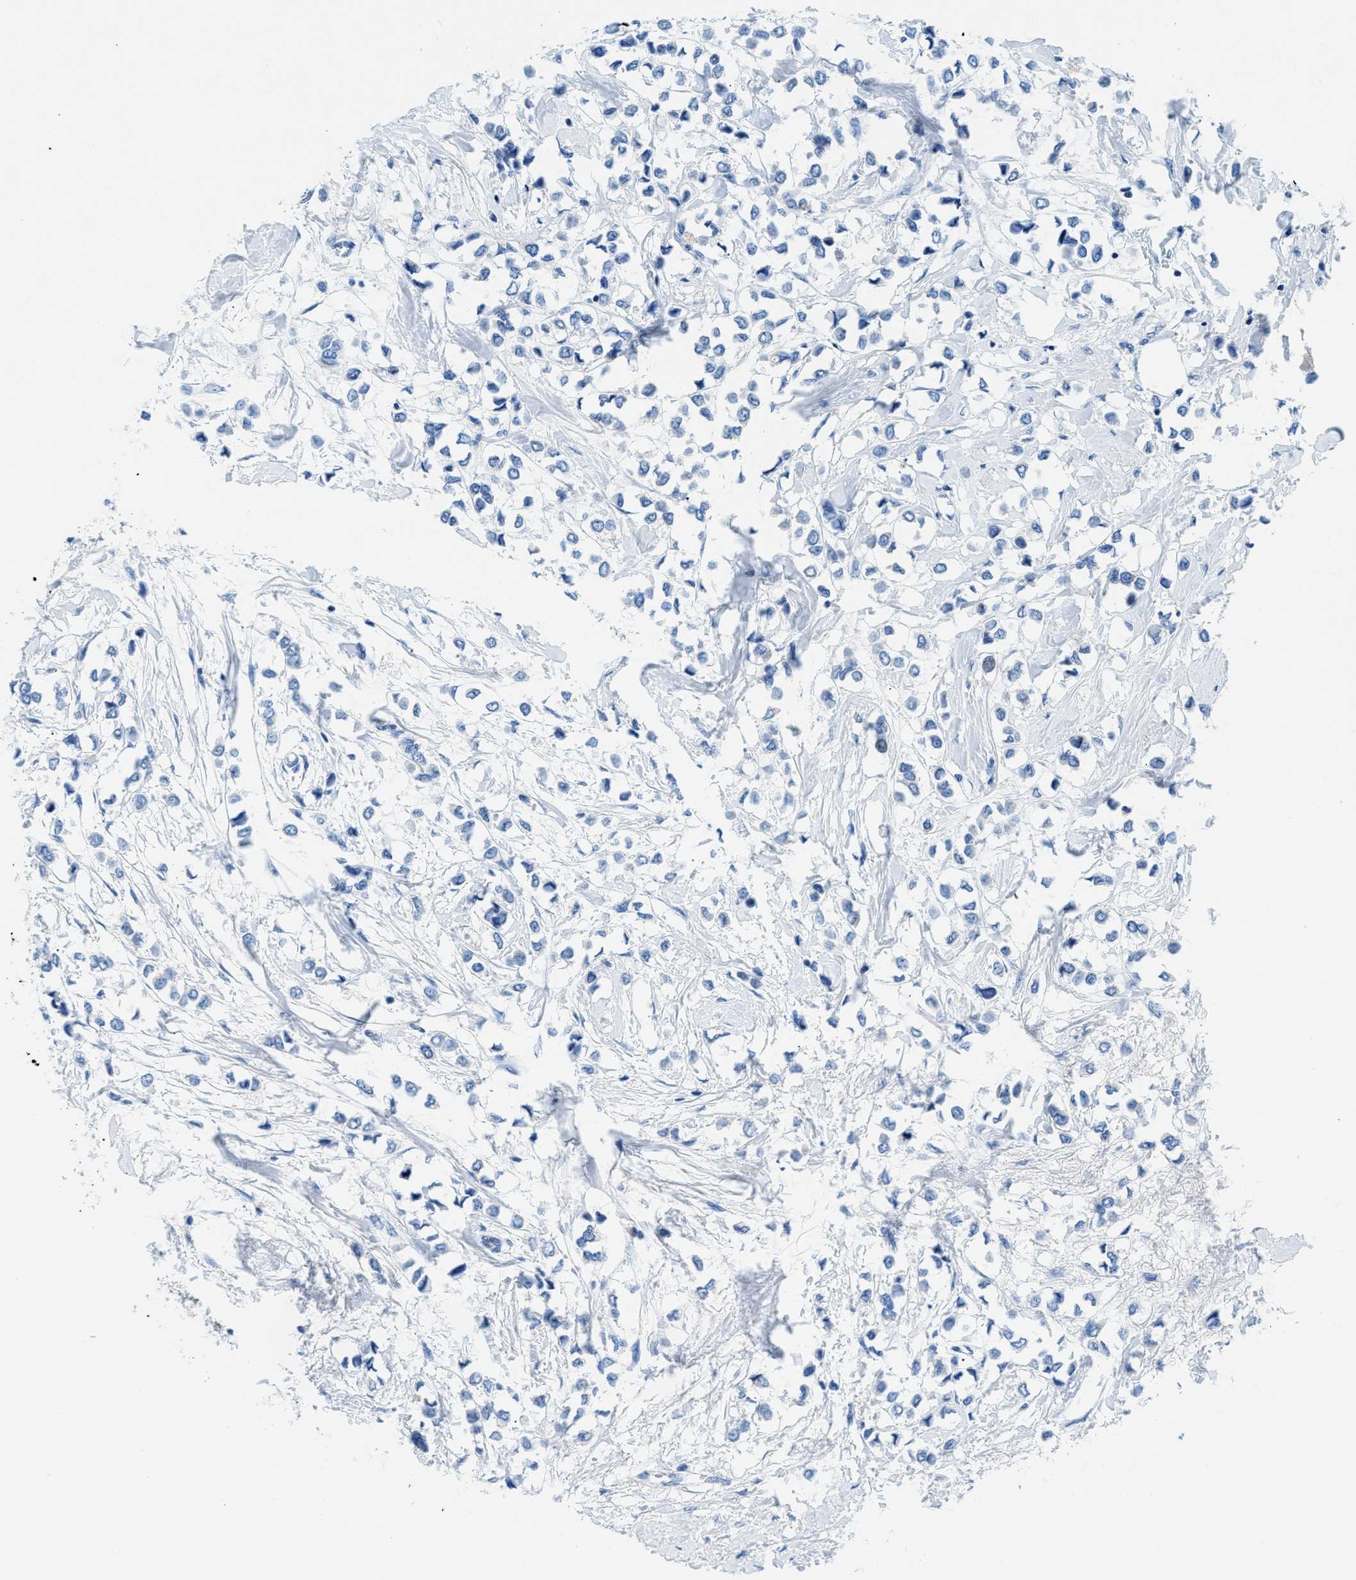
{"staining": {"intensity": "negative", "quantity": "none", "location": "none"}, "tissue": "breast cancer", "cell_type": "Tumor cells", "image_type": "cancer", "snomed": [{"axis": "morphology", "description": "Lobular carcinoma"}, {"axis": "topography", "description": "Breast"}], "caption": "The image reveals no significant positivity in tumor cells of breast cancer (lobular carcinoma).", "gene": "FDCSP", "patient": {"sex": "female", "age": 51}}